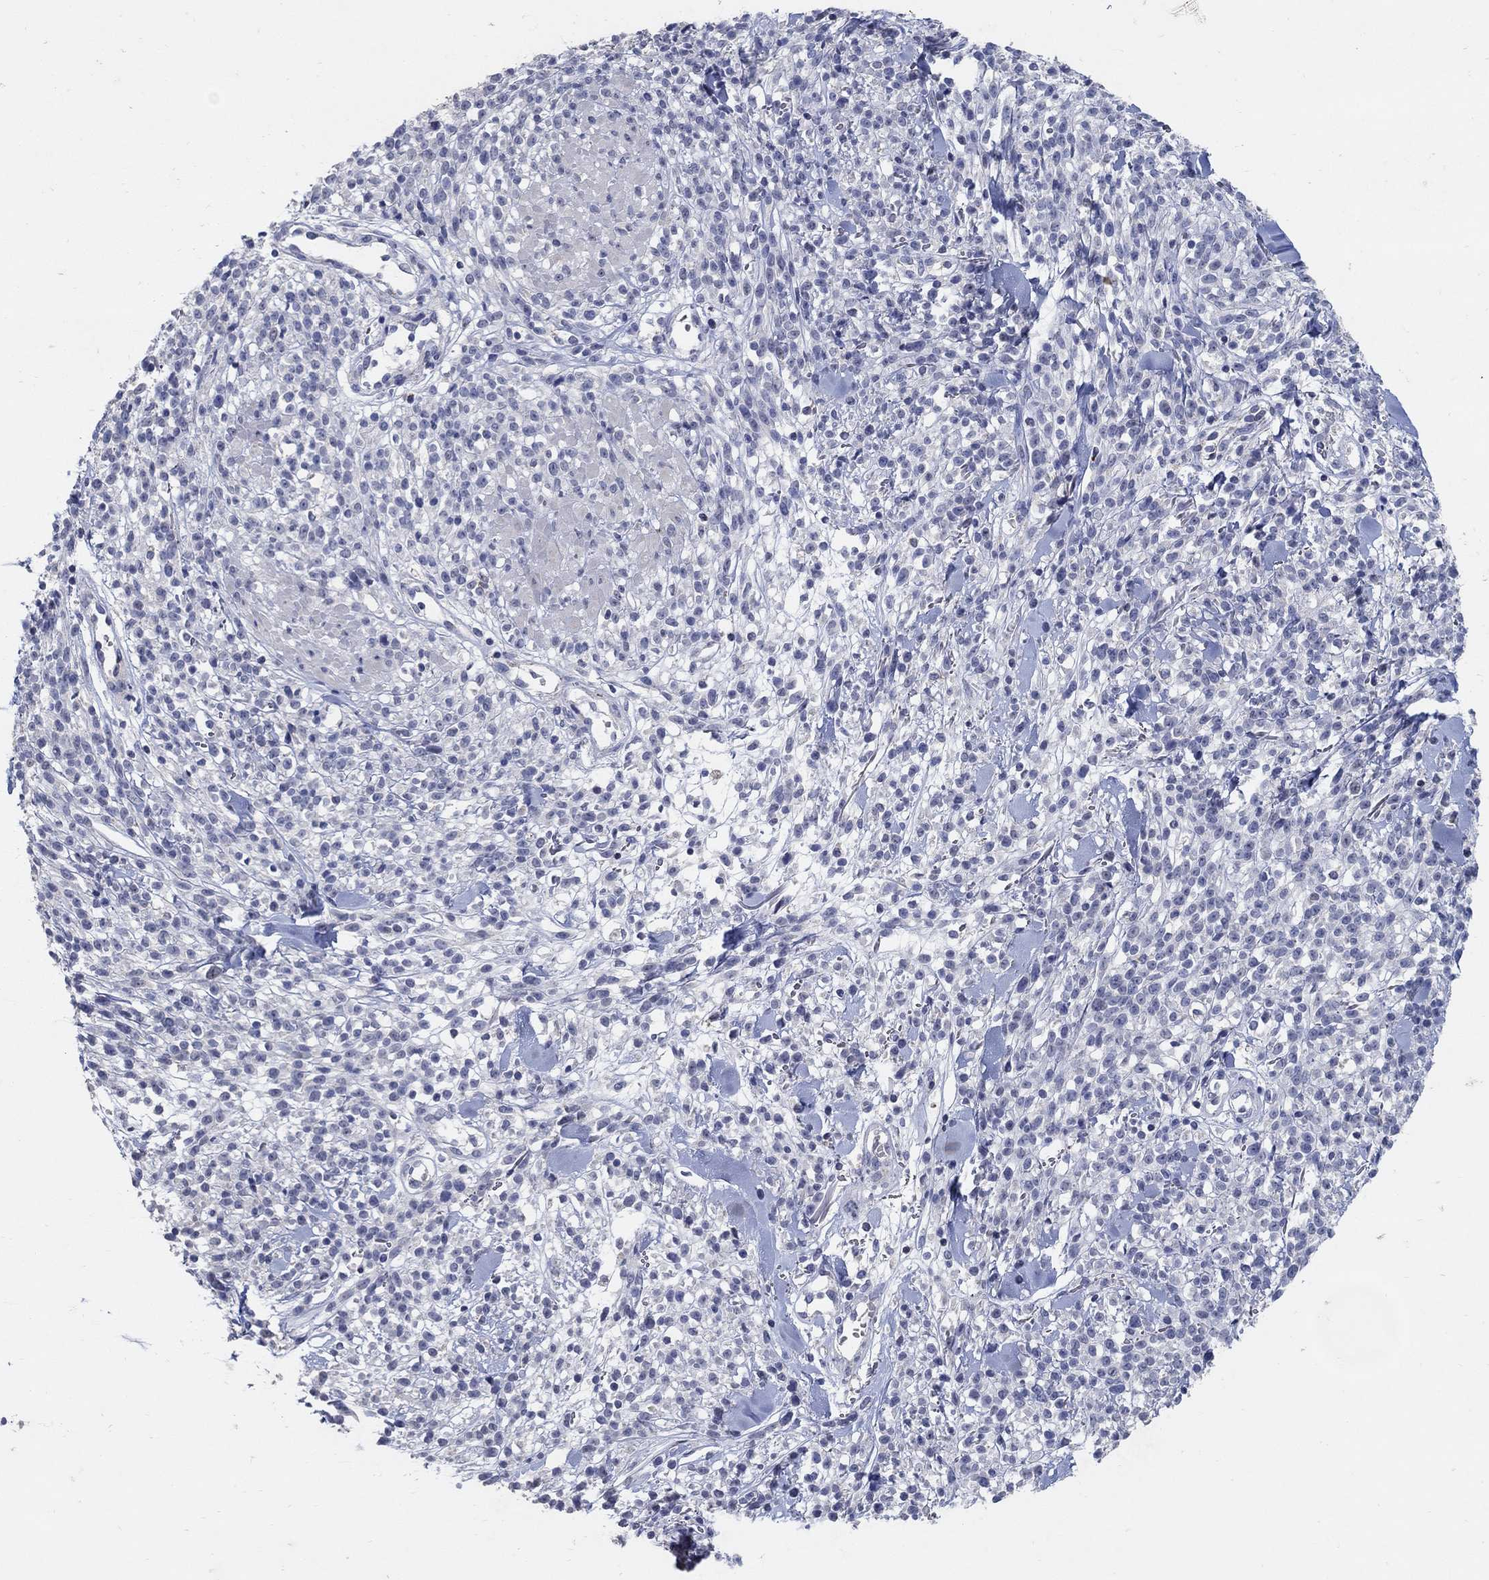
{"staining": {"intensity": "negative", "quantity": "none", "location": "none"}, "tissue": "melanoma", "cell_type": "Tumor cells", "image_type": "cancer", "snomed": [{"axis": "morphology", "description": "Malignant melanoma, NOS"}, {"axis": "topography", "description": "Skin"}, {"axis": "topography", "description": "Skin of trunk"}], "caption": "An image of melanoma stained for a protein demonstrates no brown staining in tumor cells. (DAB (3,3'-diaminobenzidine) immunohistochemistry (IHC), high magnification).", "gene": "HMX2", "patient": {"sex": "male", "age": 74}}